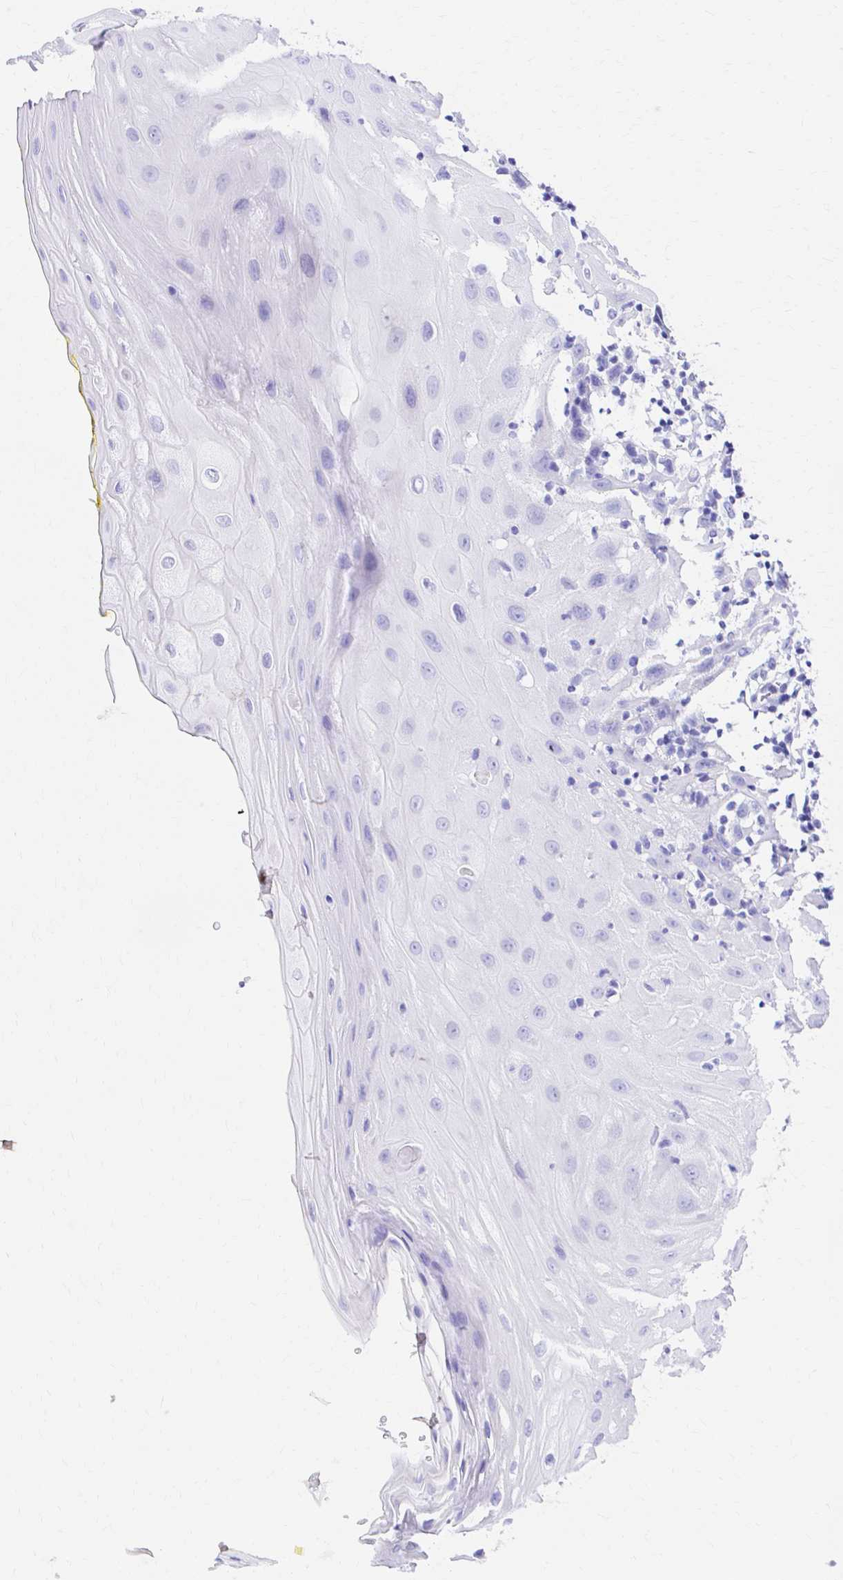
{"staining": {"intensity": "negative", "quantity": "none", "location": "none"}, "tissue": "oral mucosa", "cell_type": "Squamous epithelial cells", "image_type": "normal", "snomed": [{"axis": "morphology", "description": "Normal tissue, NOS"}, {"axis": "topography", "description": "Oral tissue"}], "caption": "A photomicrograph of oral mucosa stained for a protein demonstrates no brown staining in squamous epithelial cells. Brightfield microscopy of immunohistochemistry stained with DAB (3,3'-diaminobenzidine) (brown) and hematoxylin (blue), captured at high magnification.", "gene": "S100G", "patient": {"sex": "female", "age": 81}}